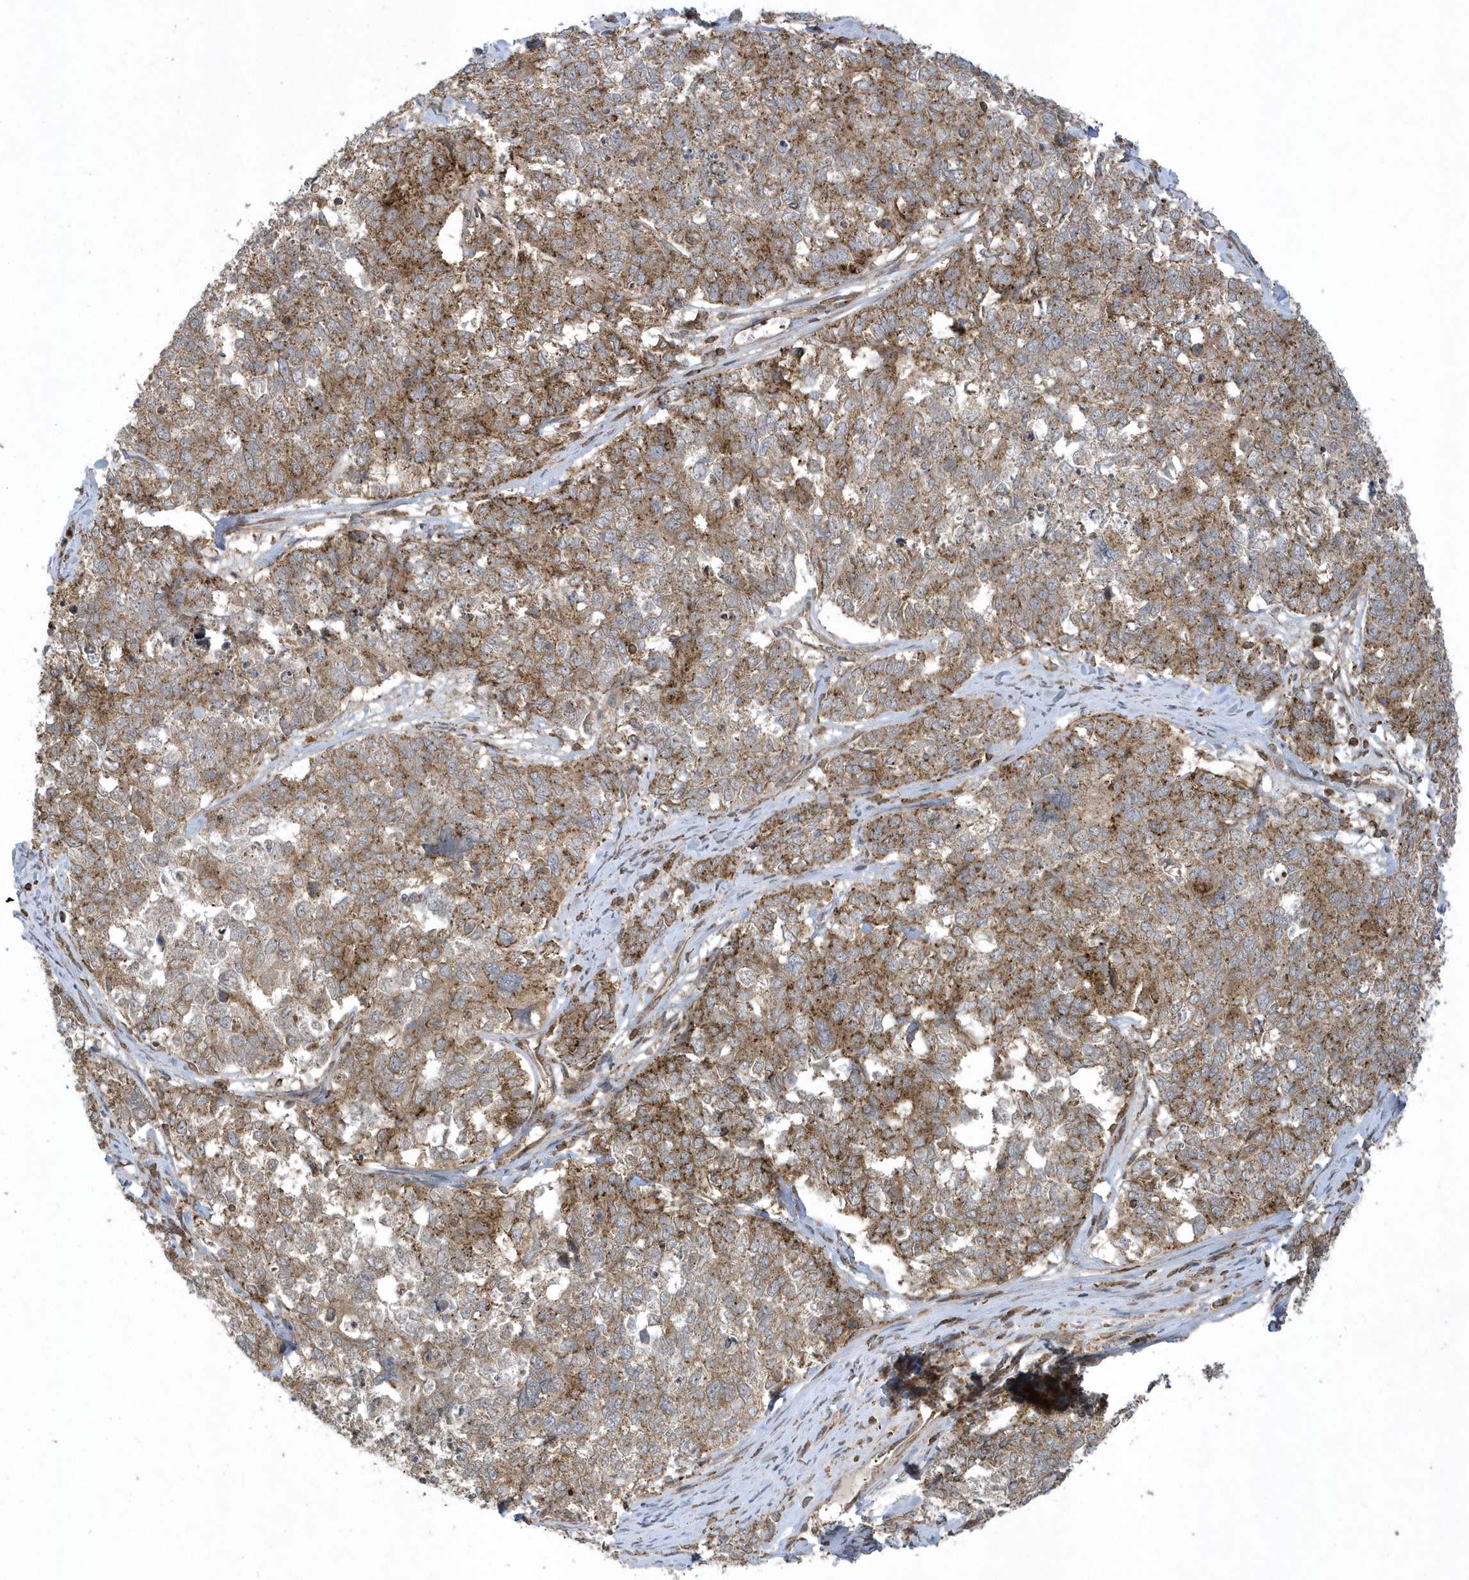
{"staining": {"intensity": "moderate", "quantity": ">75%", "location": "cytoplasmic/membranous"}, "tissue": "cervical cancer", "cell_type": "Tumor cells", "image_type": "cancer", "snomed": [{"axis": "morphology", "description": "Squamous cell carcinoma, NOS"}, {"axis": "topography", "description": "Cervix"}], "caption": "The image shows staining of squamous cell carcinoma (cervical), revealing moderate cytoplasmic/membranous protein expression (brown color) within tumor cells.", "gene": "STAMBP", "patient": {"sex": "female", "age": 63}}